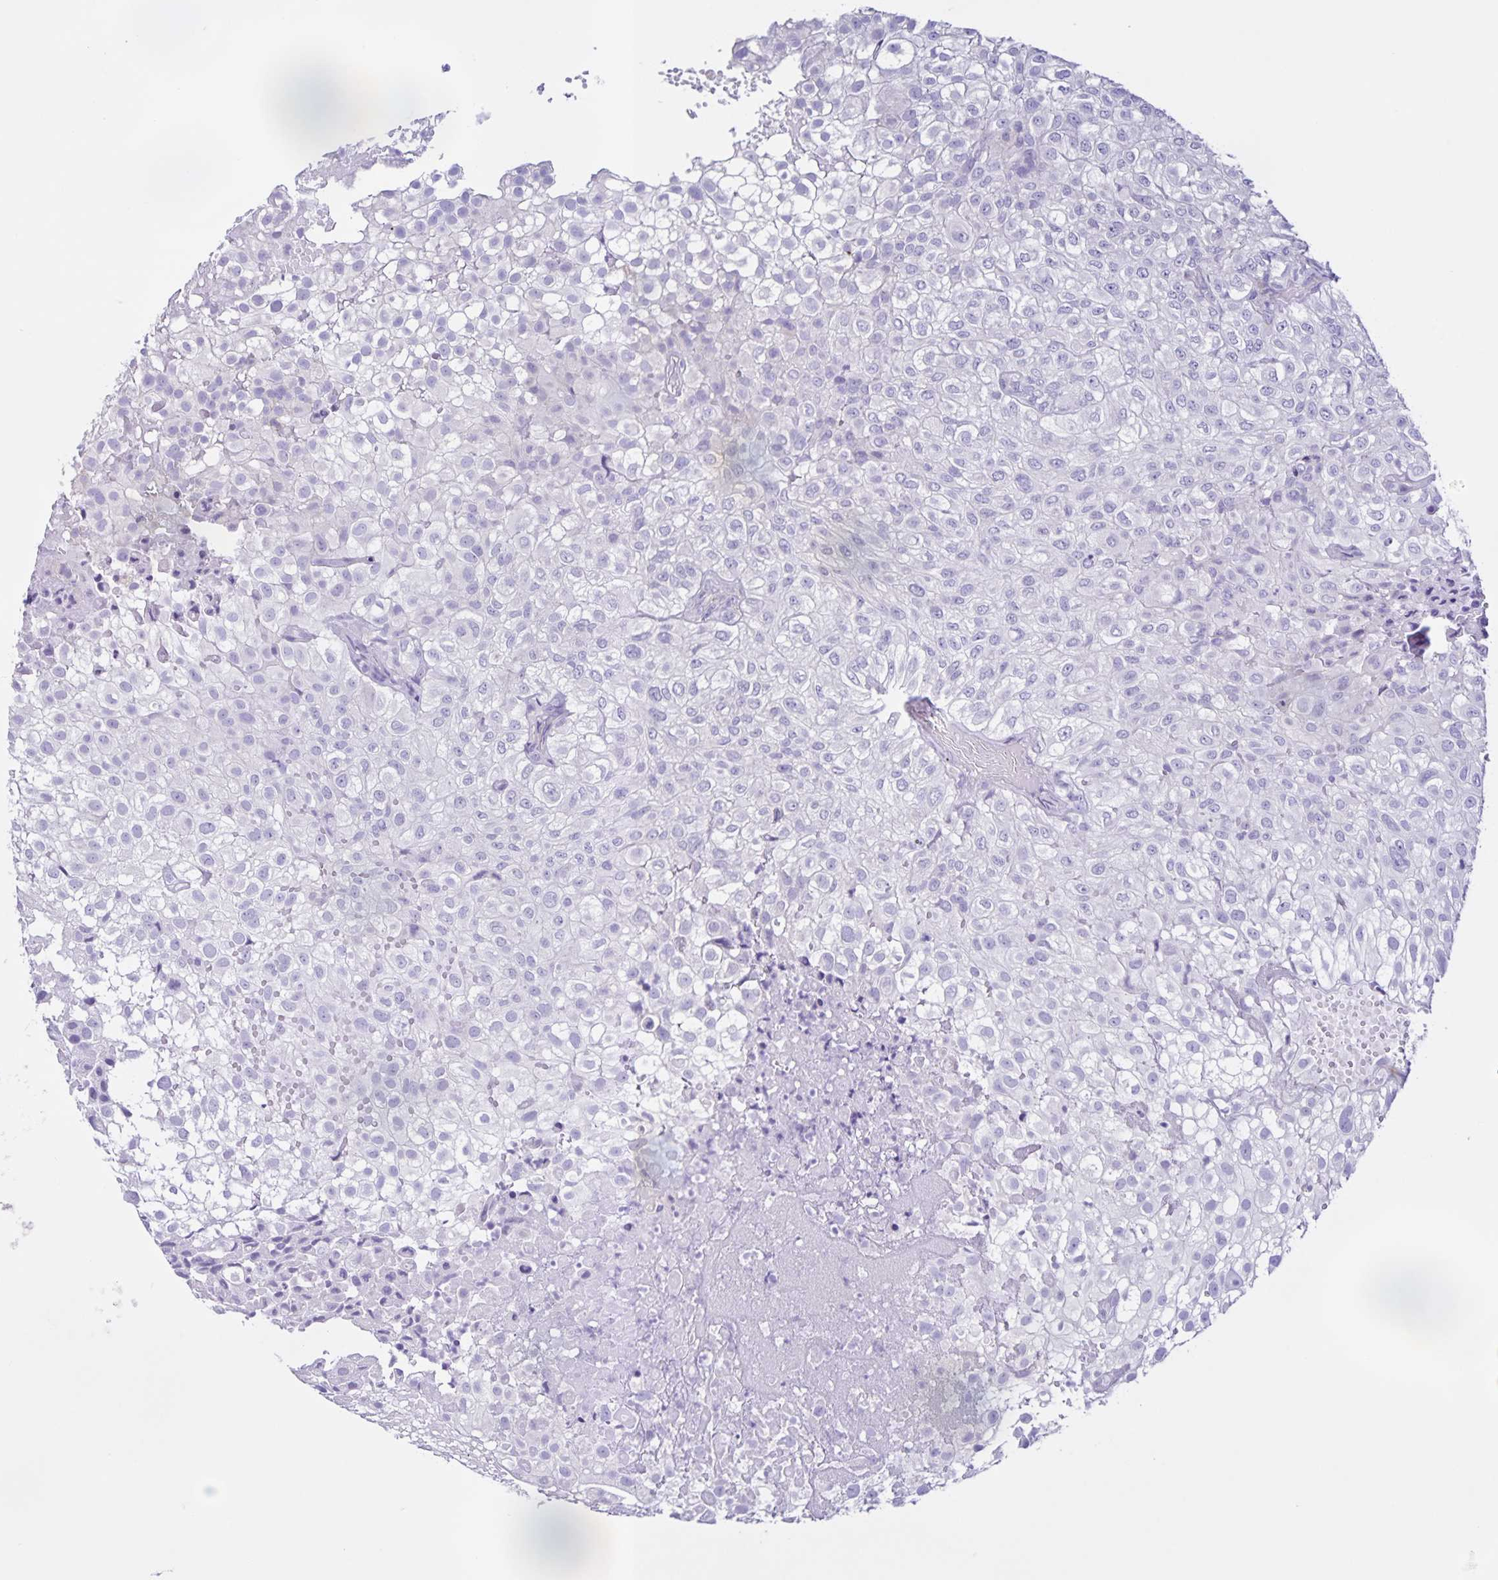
{"staining": {"intensity": "negative", "quantity": "none", "location": "none"}, "tissue": "urothelial cancer", "cell_type": "Tumor cells", "image_type": "cancer", "snomed": [{"axis": "morphology", "description": "Urothelial carcinoma, High grade"}, {"axis": "topography", "description": "Urinary bladder"}], "caption": "A photomicrograph of urothelial cancer stained for a protein exhibits no brown staining in tumor cells.", "gene": "BOLL", "patient": {"sex": "male", "age": 56}}